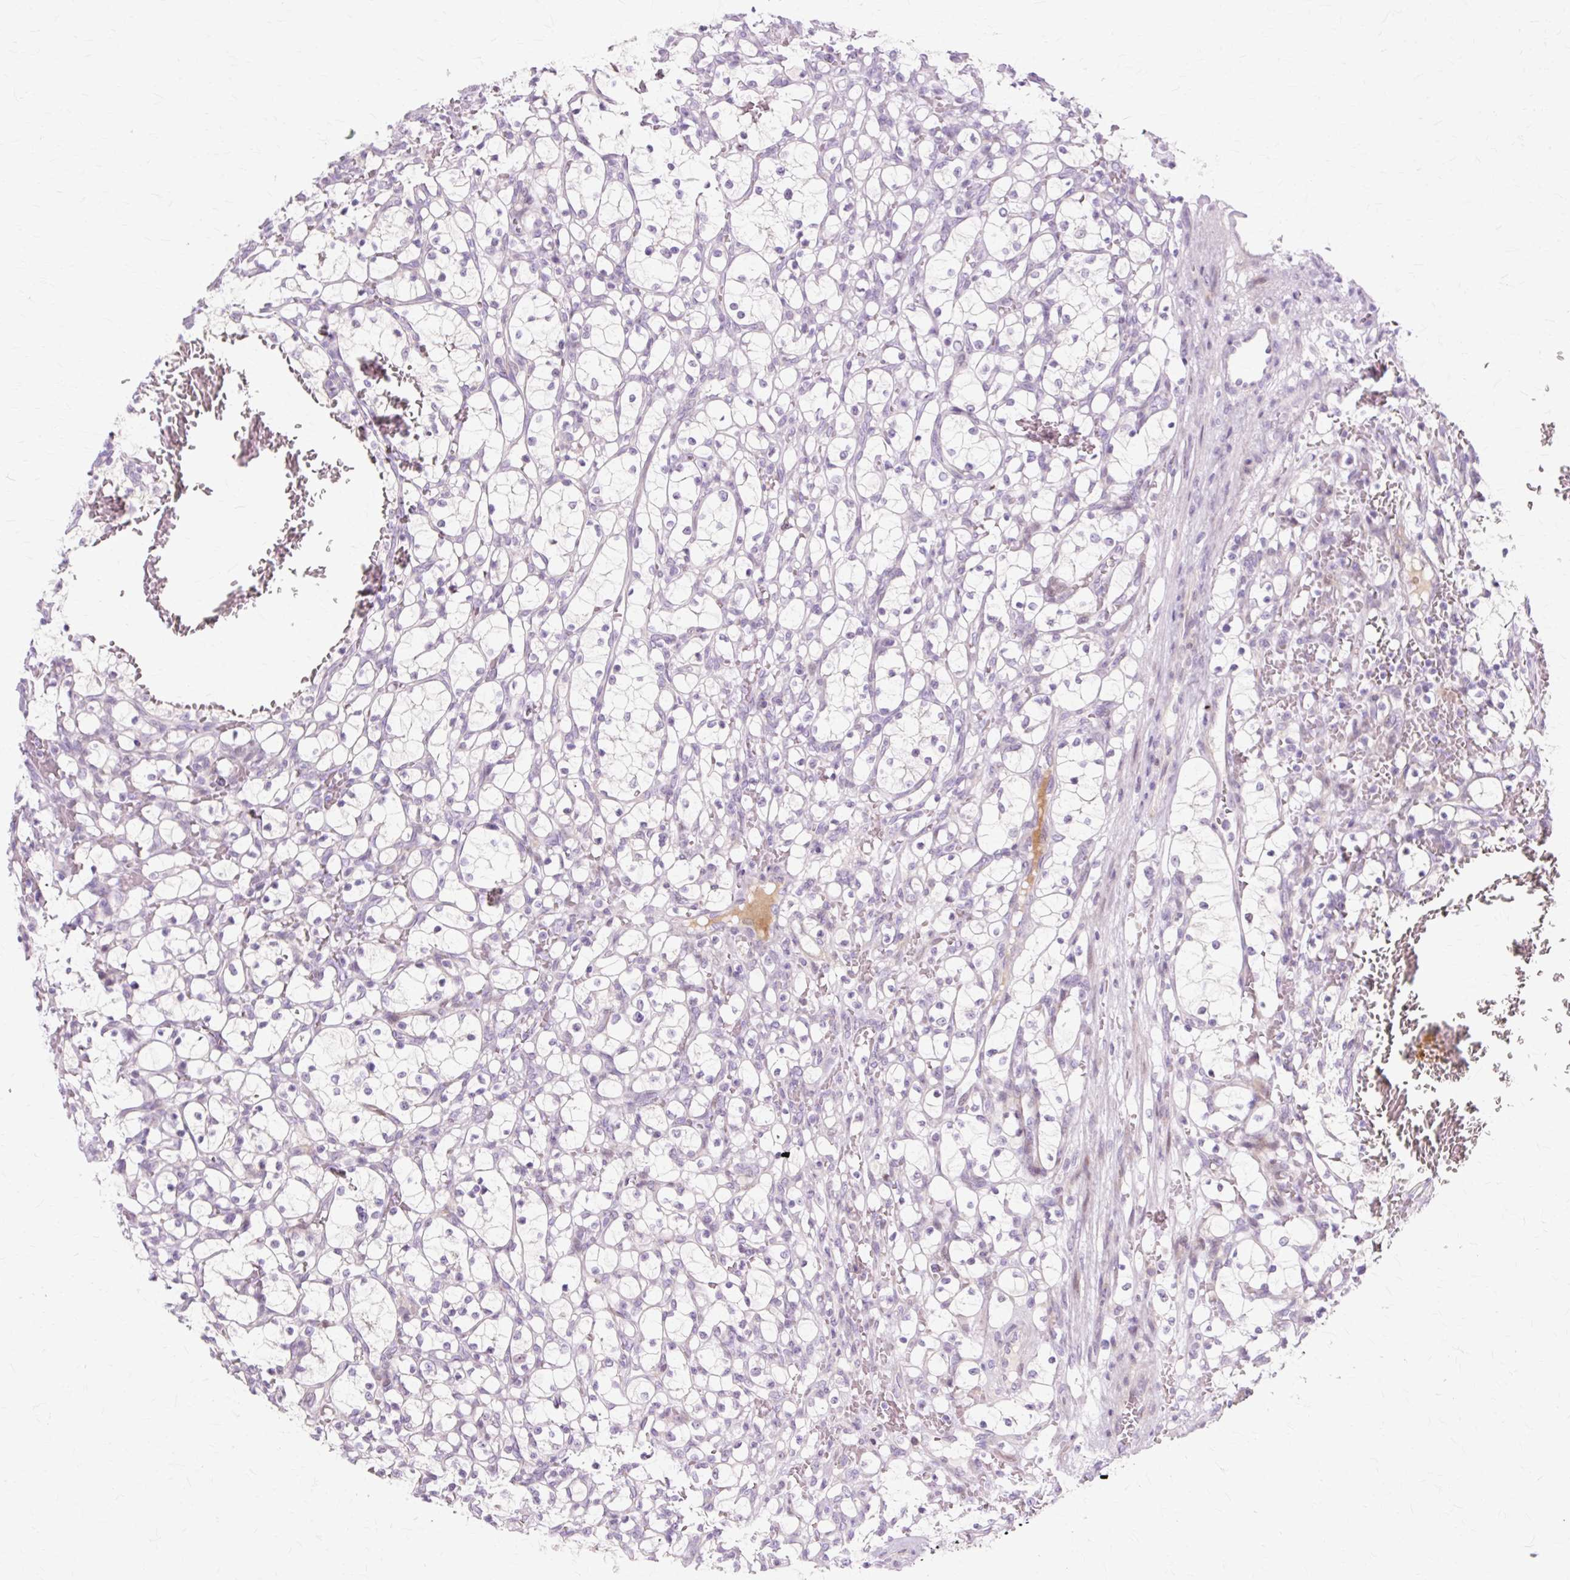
{"staining": {"intensity": "negative", "quantity": "none", "location": "none"}, "tissue": "renal cancer", "cell_type": "Tumor cells", "image_type": "cancer", "snomed": [{"axis": "morphology", "description": "Adenocarcinoma, NOS"}, {"axis": "topography", "description": "Kidney"}], "caption": "IHC micrograph of neoplastic tissue: renal cancer (adenocarcinoma) stained with DAB (3,3'-diaminobenzidine) displays no significant protein expression in tumor cells.", "gene": "IRX2", "patient": {"sex": "female", "age": 69}}